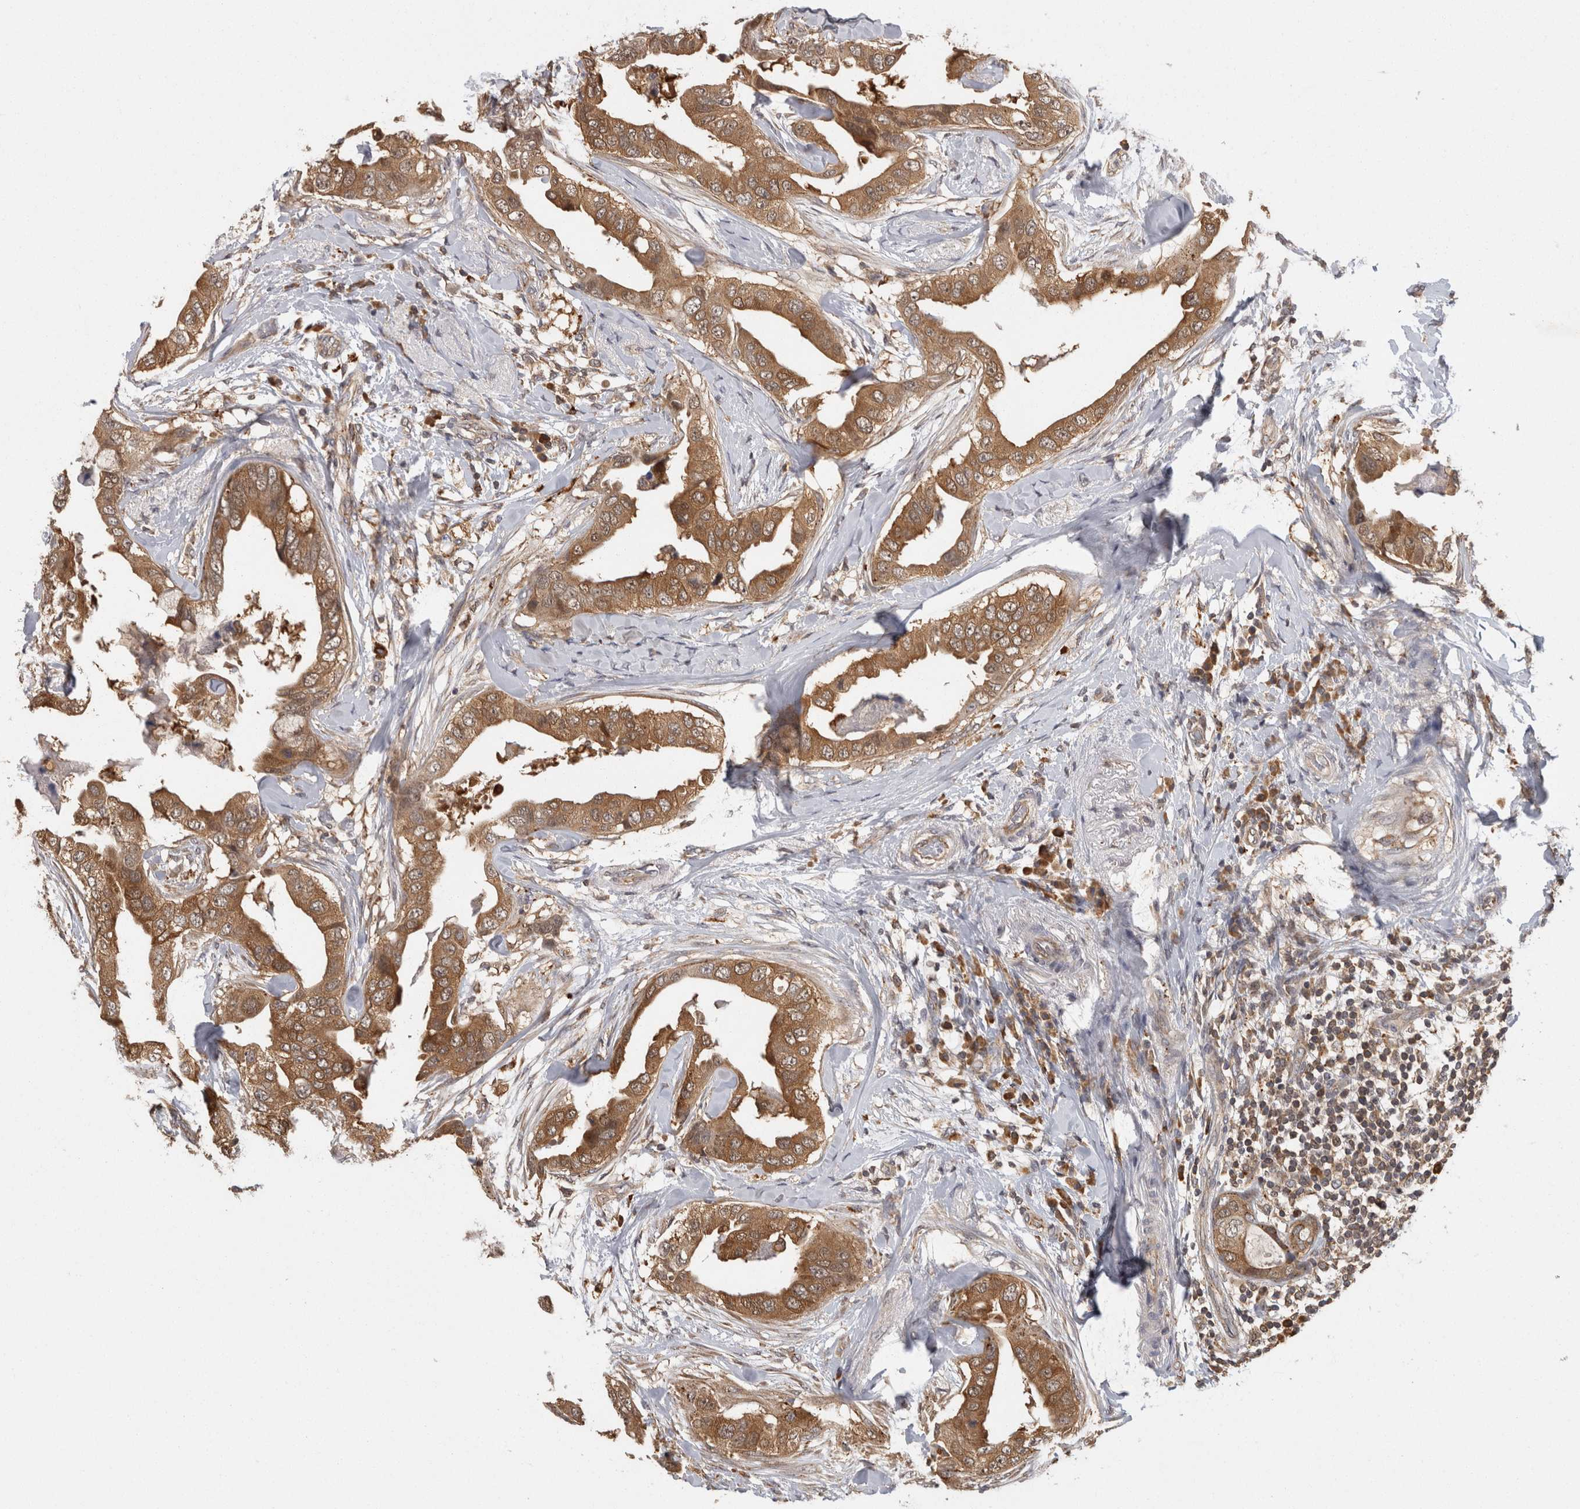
{"staining": {"intensity": "moderate", "quantity": ">75%", "location": "cytoplasmic/membranous"}, "tissue": "breast cancer", "cell_type": "Tumor cells", "image_type": "cancer", "snomed": [{"axis": "morphology", "description": "Duct carcinoma"}, {"axis": "topography", "description": "Breast"}], "caption": "Immunohistochemistry image of neoplastic tissue: invasive ductal carcinoma (breast) stained using immunohistochemistry exhibits medium levels of moderate protein expression localized specifically in the cytoplasmic/membranous of tumor cells, appearing as a cytoplasmic/membranous brown color.", "gene": "ACAT2", "patient": {"sex": "female", "age": 40}}